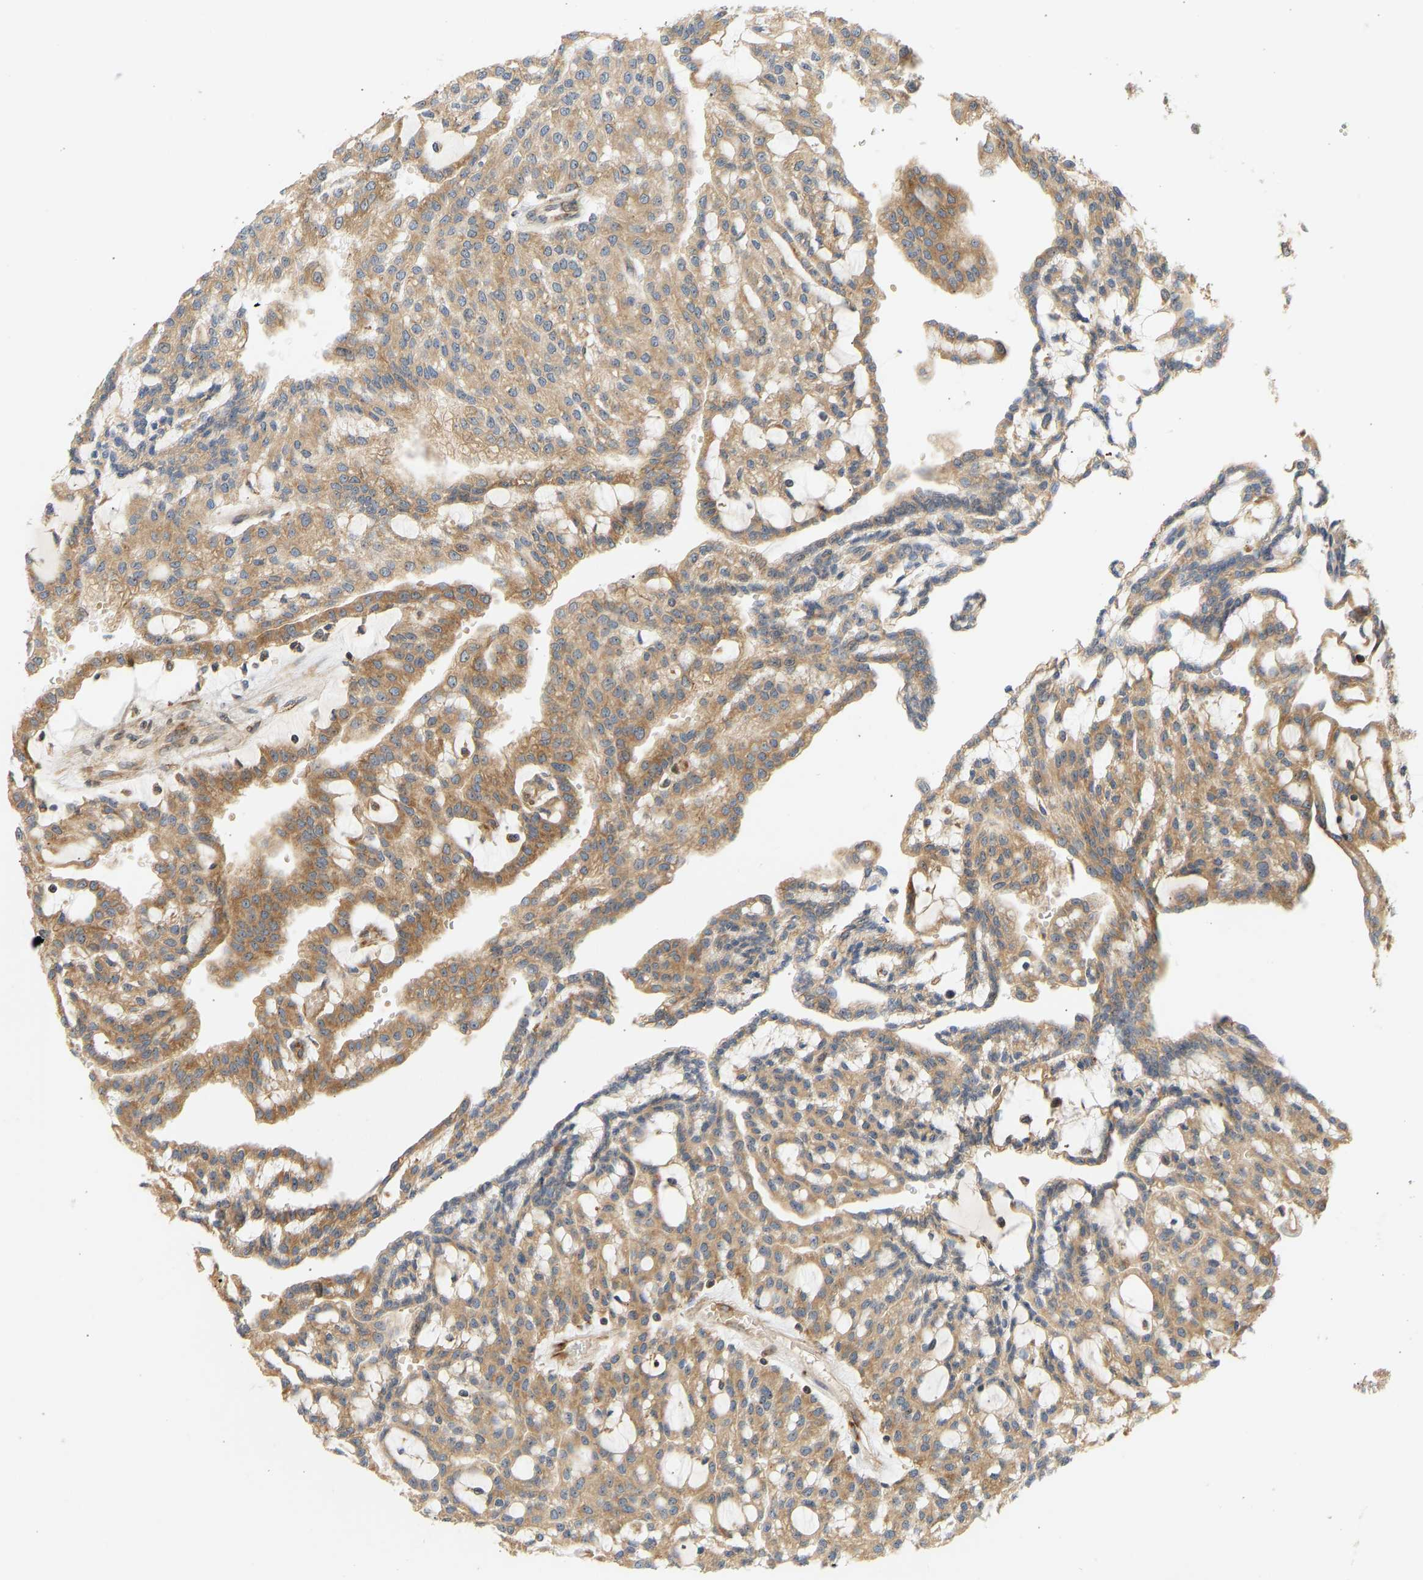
{"staining": {"intensity": "moderate", "quantity": ">75%", "location": "cytoplasmic/membranous"}, "tissue": "renal cancer", "cell_type": "Tumor cells", "image_type": "cancer", "snomed": [{"axis": "morphology", "description": "Adenocarcinoma, NOS"}, {"axis": "topography", "description": "Kidney"}], "caption": "A micrograph of human renal cancer stained for a protein displays moderate cytoplasmic/membranous brown staining in tumor cells.", "gene": "RPS14", "patient": {"sex": "male", "age": 63}}